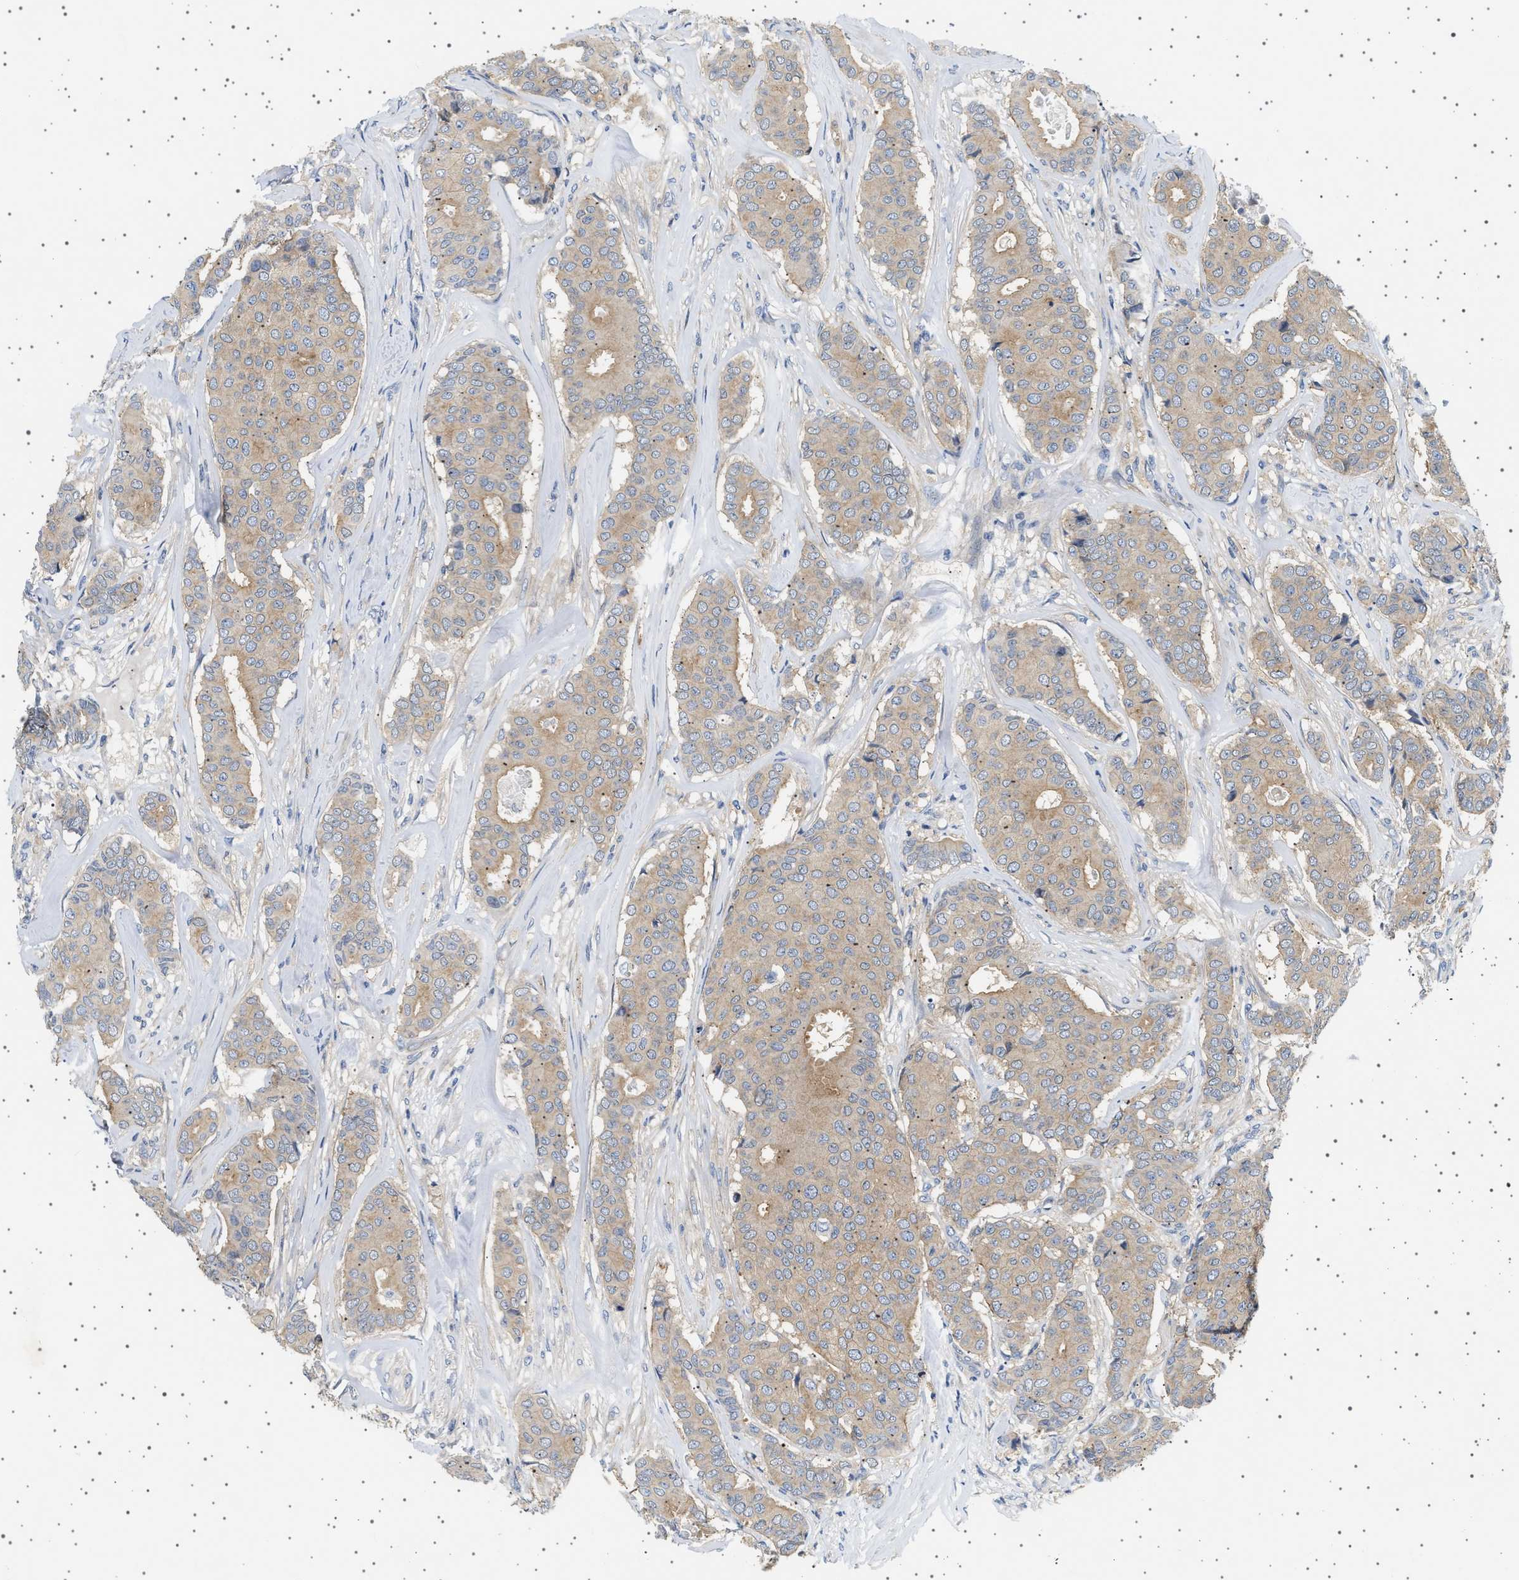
{"staining": {"intensity": "moderate", "quantity": ">75%", "location": "cytoplasmic/membranous"}, "tissue": "breast cancer", "cell_type": "Tumor cells", "image_type": "cancer", "snomed": [{"axis": "morphology", "description": "Duct carcinoma"}, {"axis": "topography", "description": "Breast"}], "caption": "High-magnification brightfield microscopy of breast cancer stained with DAB (brown) and counterstained with hematoxylin (blue). tumor cells exhibit moderate cytoplasmic/membranous expression is appreciated in about>75% of cells.", "gene": "PLPP6", "patient": {"sex": "female", "age": 75}}